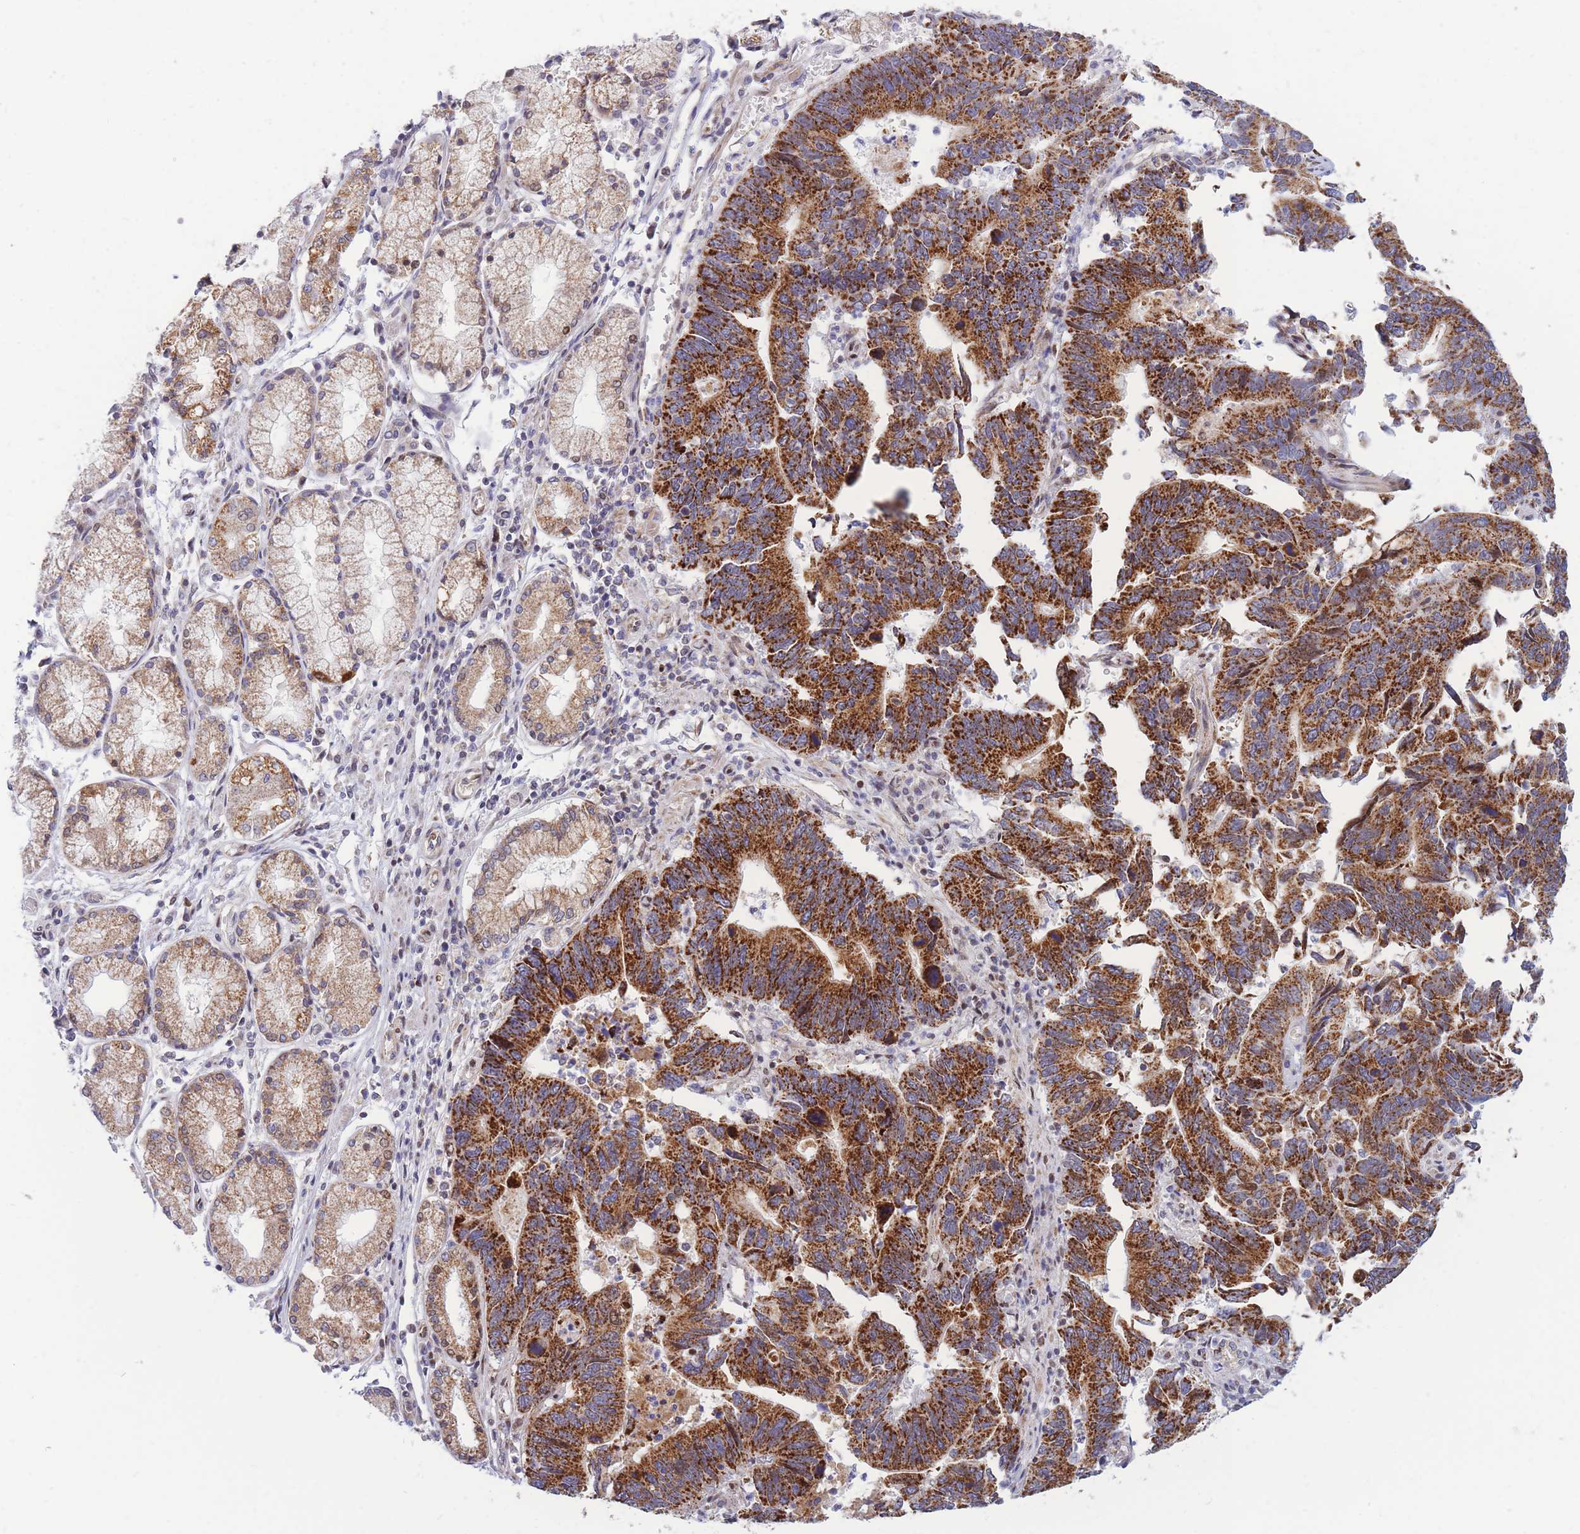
{"staining": {"intensity": "strong", "quantity": ">75%", "location": "cytoplasmic/membranous"}, "tissue": "stomach cancer", "cell_type": "Tumor cells", "image_type": "cancer", "snomed": [{"axis": "morphology", "description": "Adenocarcinoma, NOS"}, {"axis": "topography", "description": "Stomach"}], "caption": "The micrograph shows staining of stomach cancer (adenocarcinoma), revealing strong cytoplasmic/membranous protein expression (brown color) within tumor cells. (DAB (3,3'-diaminobenzidine) = brown stain, brightfield microscopy at high magnification).", "gene": "MOB4", "patient": {"sex": "male", "age": 59}}